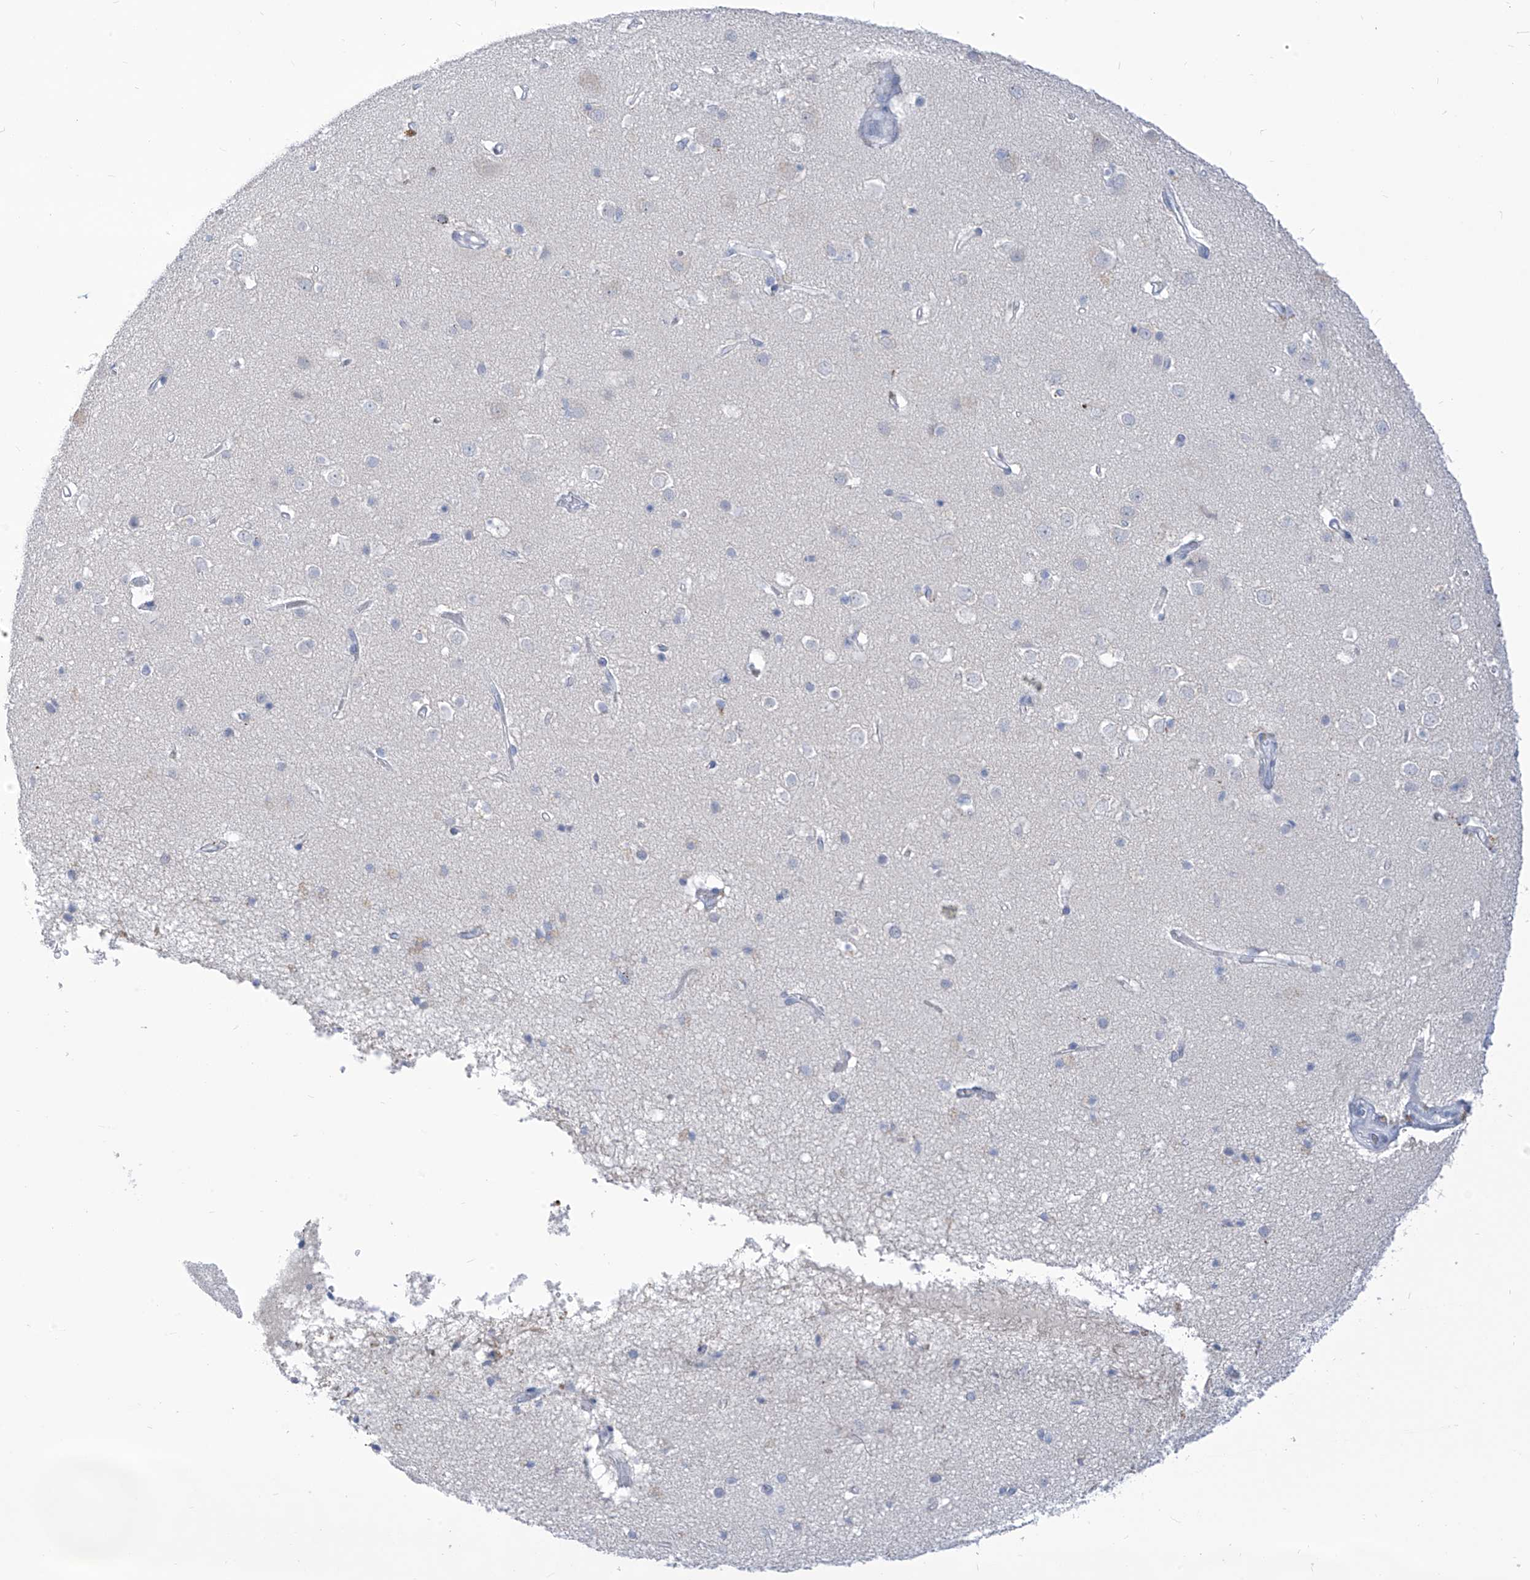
{"staining": {"intensity": "negative", "quantity": "none", "location": "none"}, "tissue": "cerebral cortex", "cell_type": "Endothelial cells", "image_type": "normal", "snomed": [{"axis": "morphology", "description": "Normal tissue, NOS"}, {"axis": "topography", "description": "Cerebral cortex"}], "caption": "Immunohistochemistry (IHC) histopathology image of normal human cerebral cortex stained for a protein (brown), which reveals no positivity in endothelial cells.", "gene": "IBA57", "patient": {"sex": "male", "age": 54}}